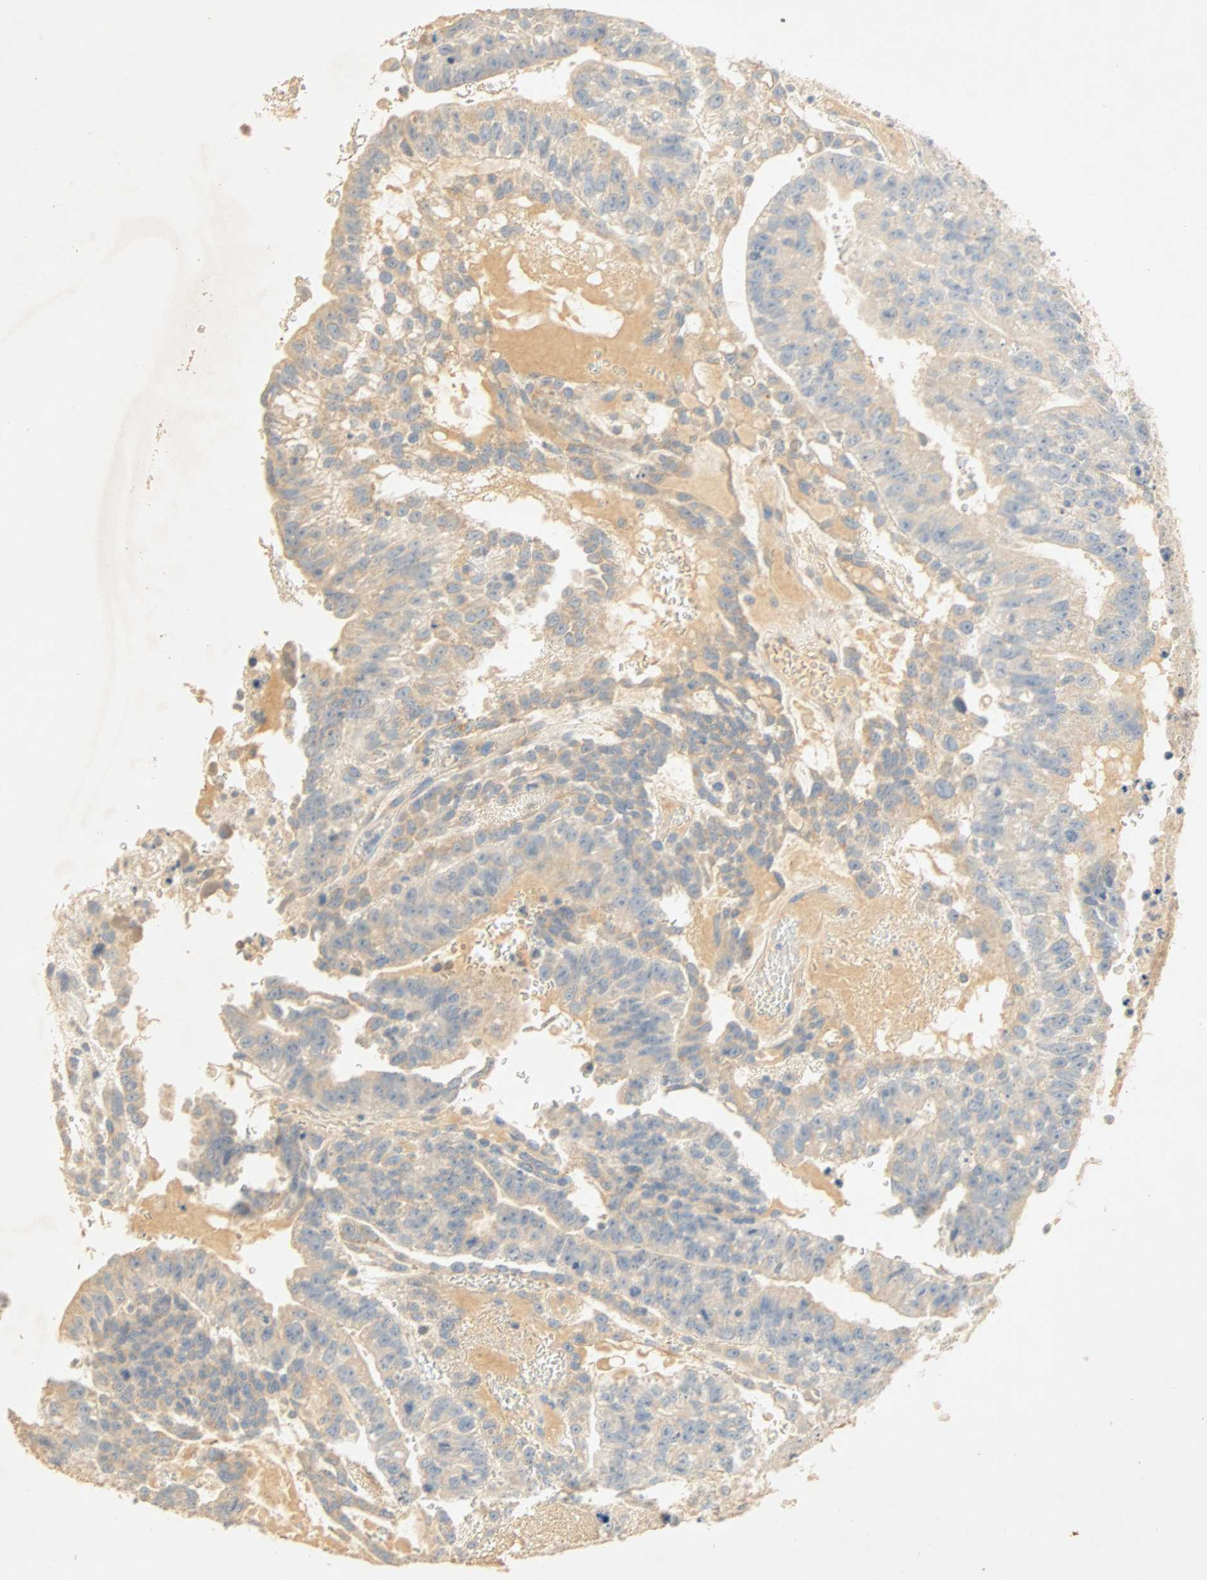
{"staining": {"intensity": "negative", "quantity": "none", "location": "none"}, "tissue": "testis cancer", "cell_type": "Tumor cells", "image_type": "cancer", "snomed": [{"axis": "morphology", "description": "Seminoma, NOS"}, {"axis": "morphology", "description": "Carcinoma, Embryonal, NOS"}, {"axis": "topography", "description": "Testis"}], "caption": "Immunohistochemical staining of human testis embryonal carcinoma demonstrates no significant expression in tumor cells. (DAB (3,3'-diaminobenzidine) IHC, high magnification).", "gene": "SELENBP1", "patient": {"sex": "male", "age": 52}}